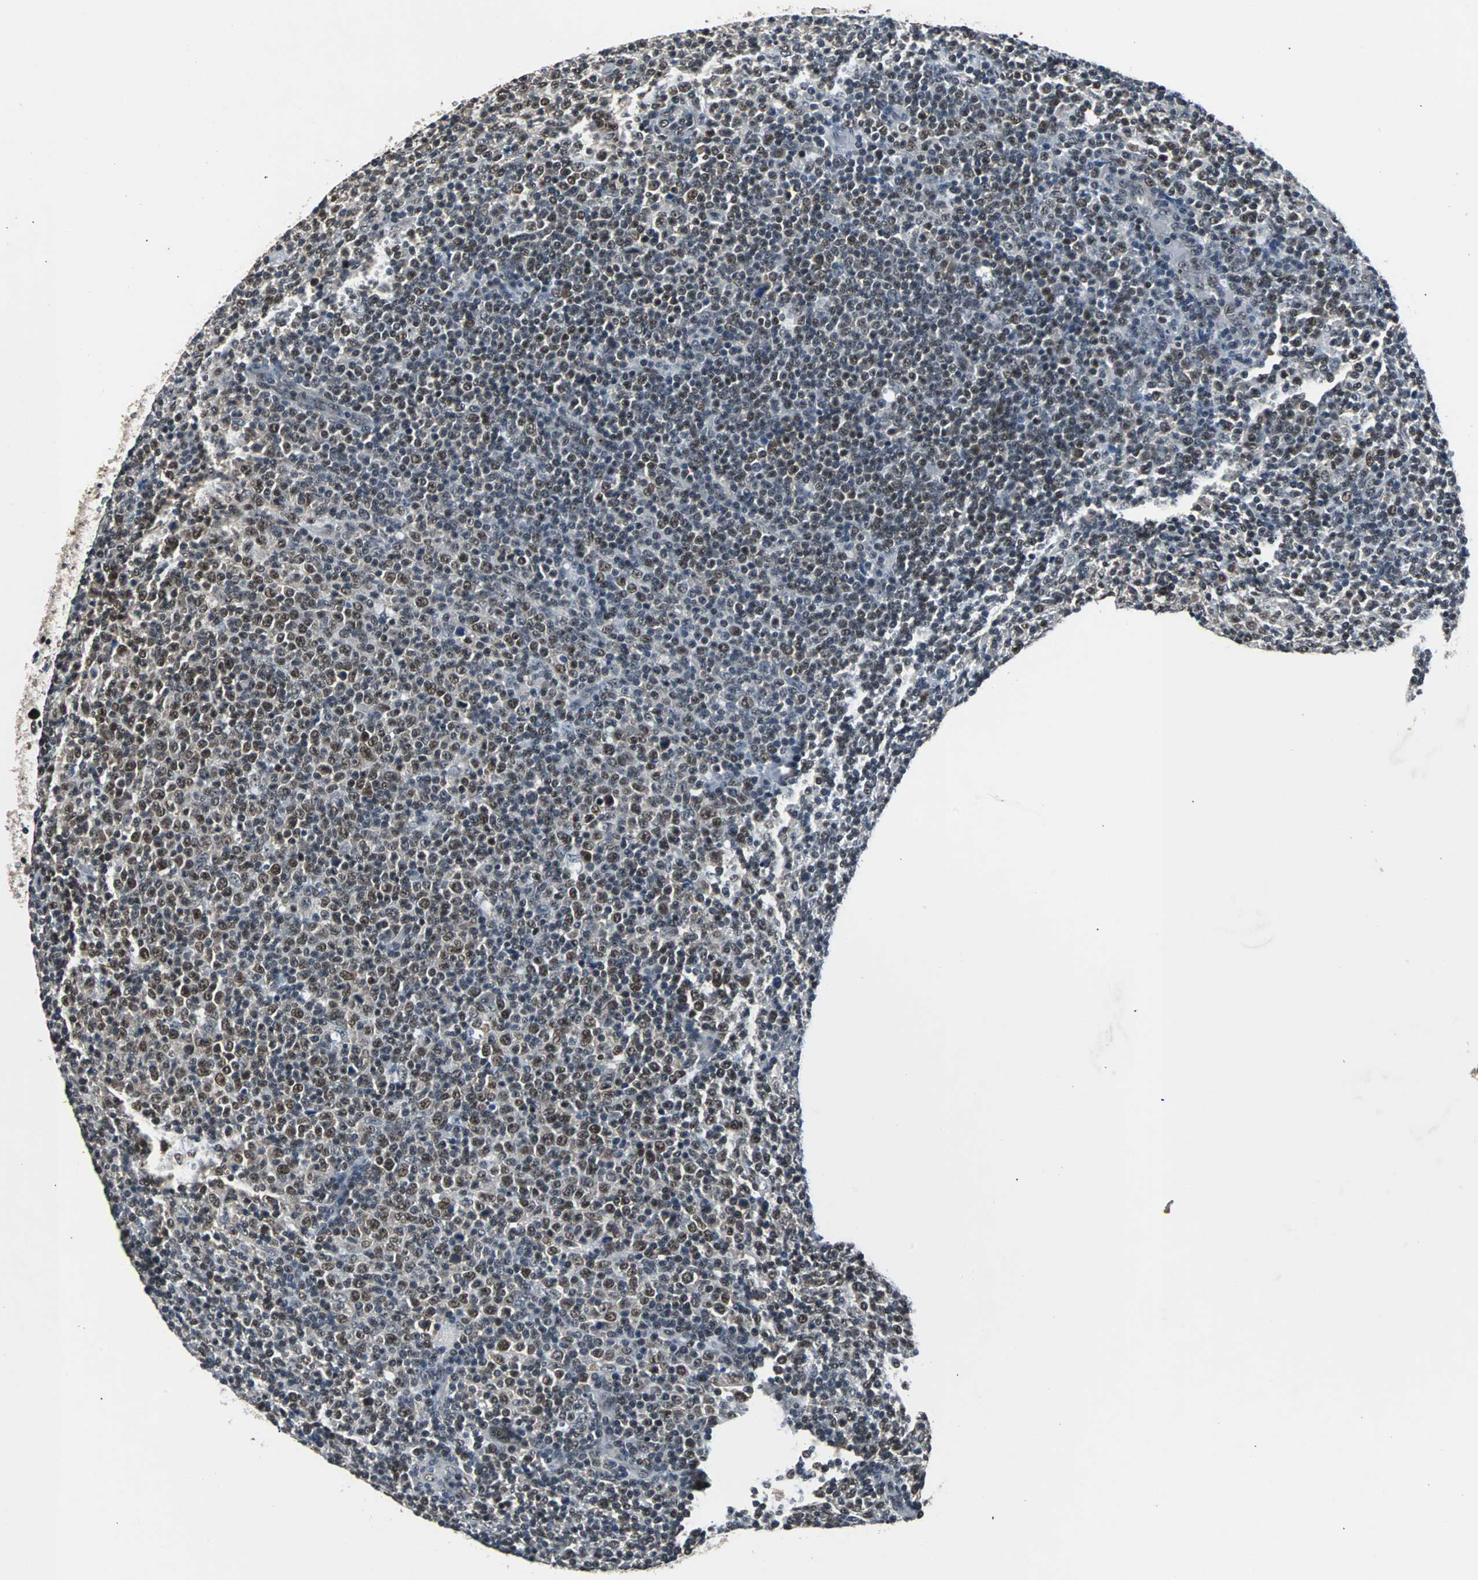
{"staining": {"intensity": "weak", "quantity": "25%-75%", "location": "nuclear"}, "tissue": "lymphoma", "cell_type": "Tumor cells", "image_type": "cancer", "snomed": [{"axis": "morphology", "description": "Malignant lymphoma, non-Hodgkin's type, Low grade"}, {"axis": "topography", "description": "Lymph node"}], "caption": "Tumor cells exhibit weak nuclear expression in about 25%-75% of cells in lymphoma. The staining was performed using DAB (3,3'-diaminobenzidine), with brown indicating positive protein expression. Nuclei are stained blue with hematoxylin.", "gene": "USP28", "patient": {"sex": "male", "age": 70}}